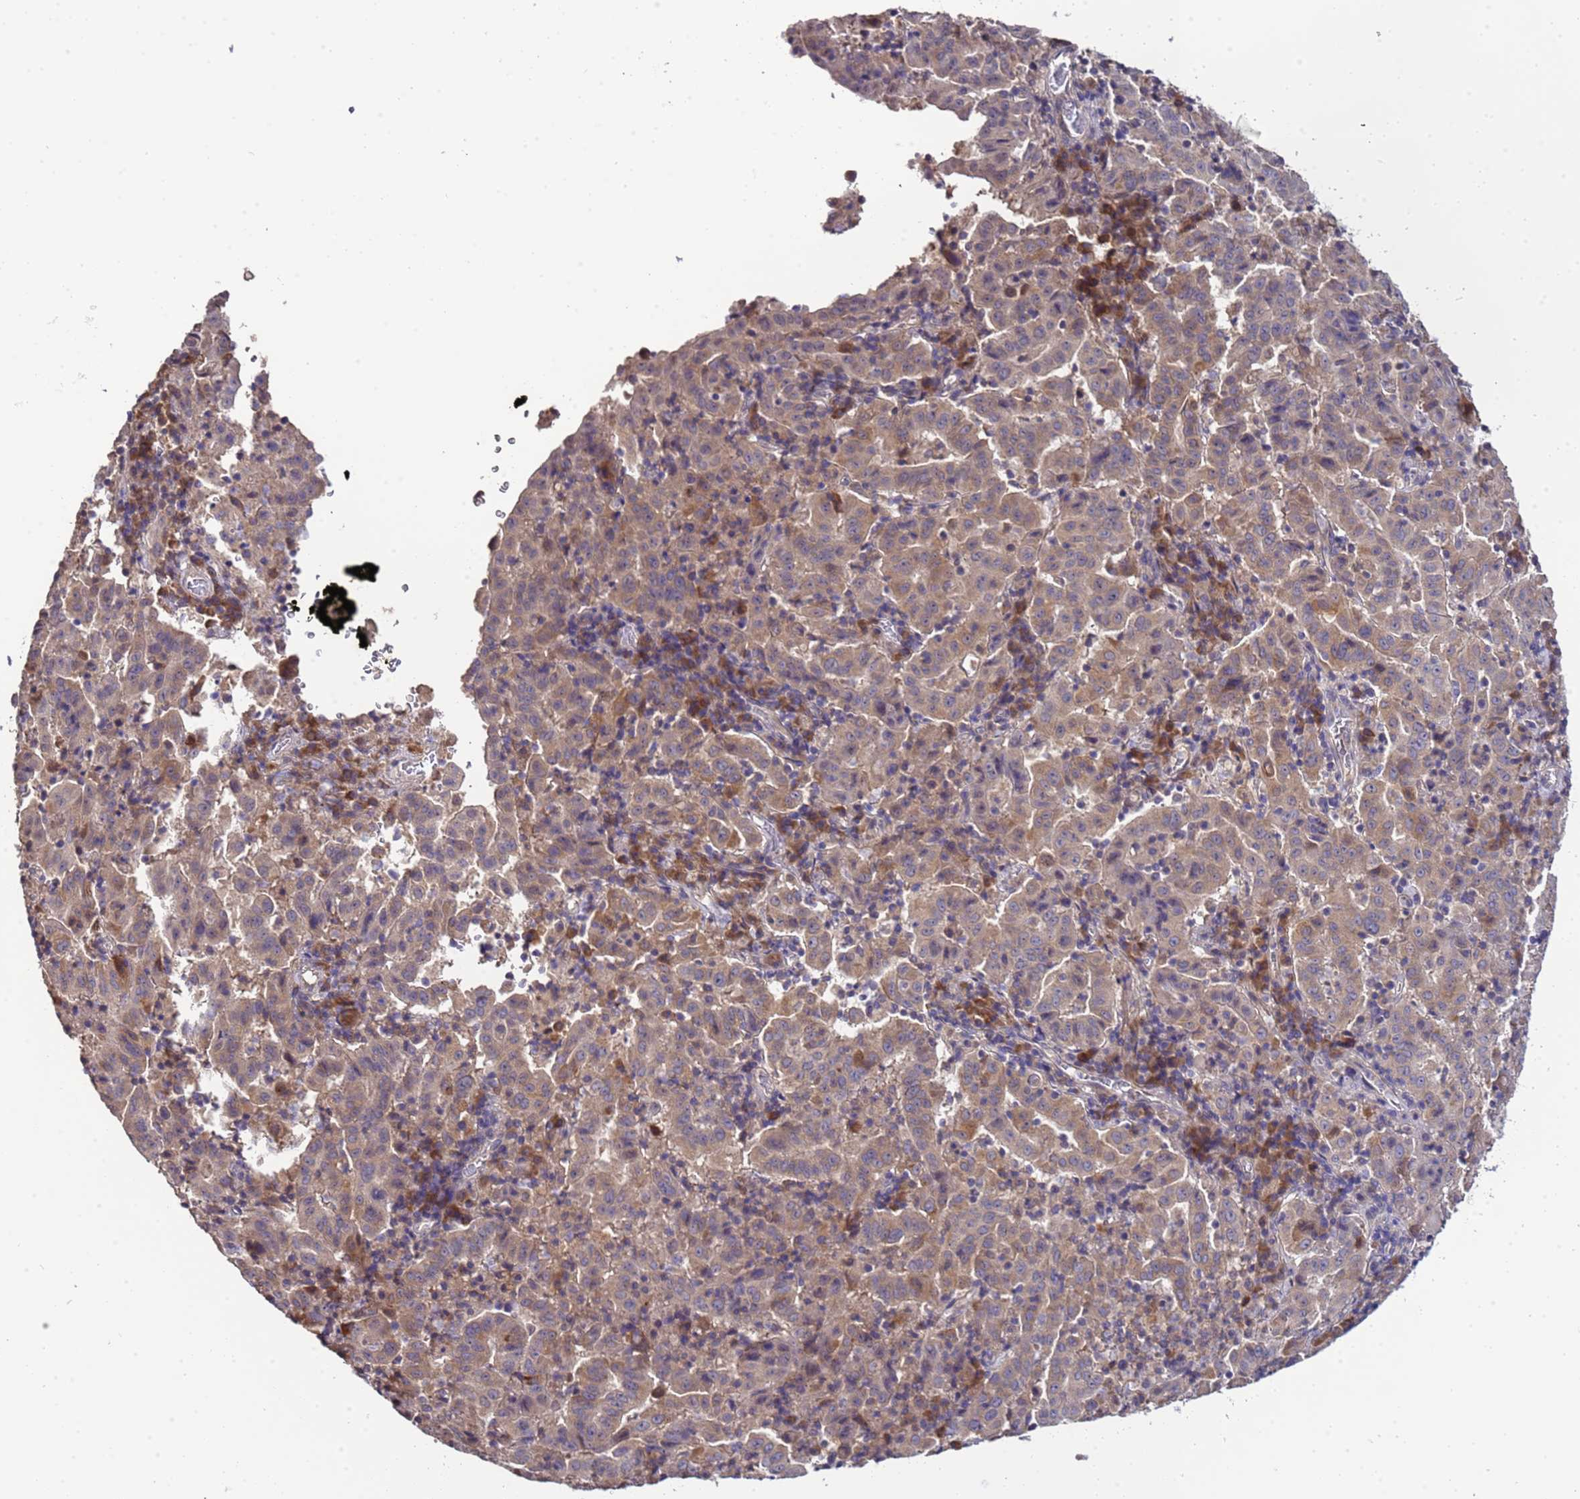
{"staining": {"intensity": "weak", "quantity": ">75%", "location": "cytoplasmic/membranous"}, "tissue": "pancreatic cancer", "cell_type": "Tumor cells", "image_type": "cancer", "snomed": [{"axis": "morphology", "description": "Adenocarcinoma, NOS"}, {"axis": "topography", "description": "Pancreas"}], "caption": "High-power microscopy captured an immunohistochemistry photomicrograph of adenocarcinoma (pancreatic), revealing weak cytoplasmic/membranous staining in approximately >75% of tumor cells.", "gene": "ELMOD2", "patient": {"sex": "male", "age": 63}}